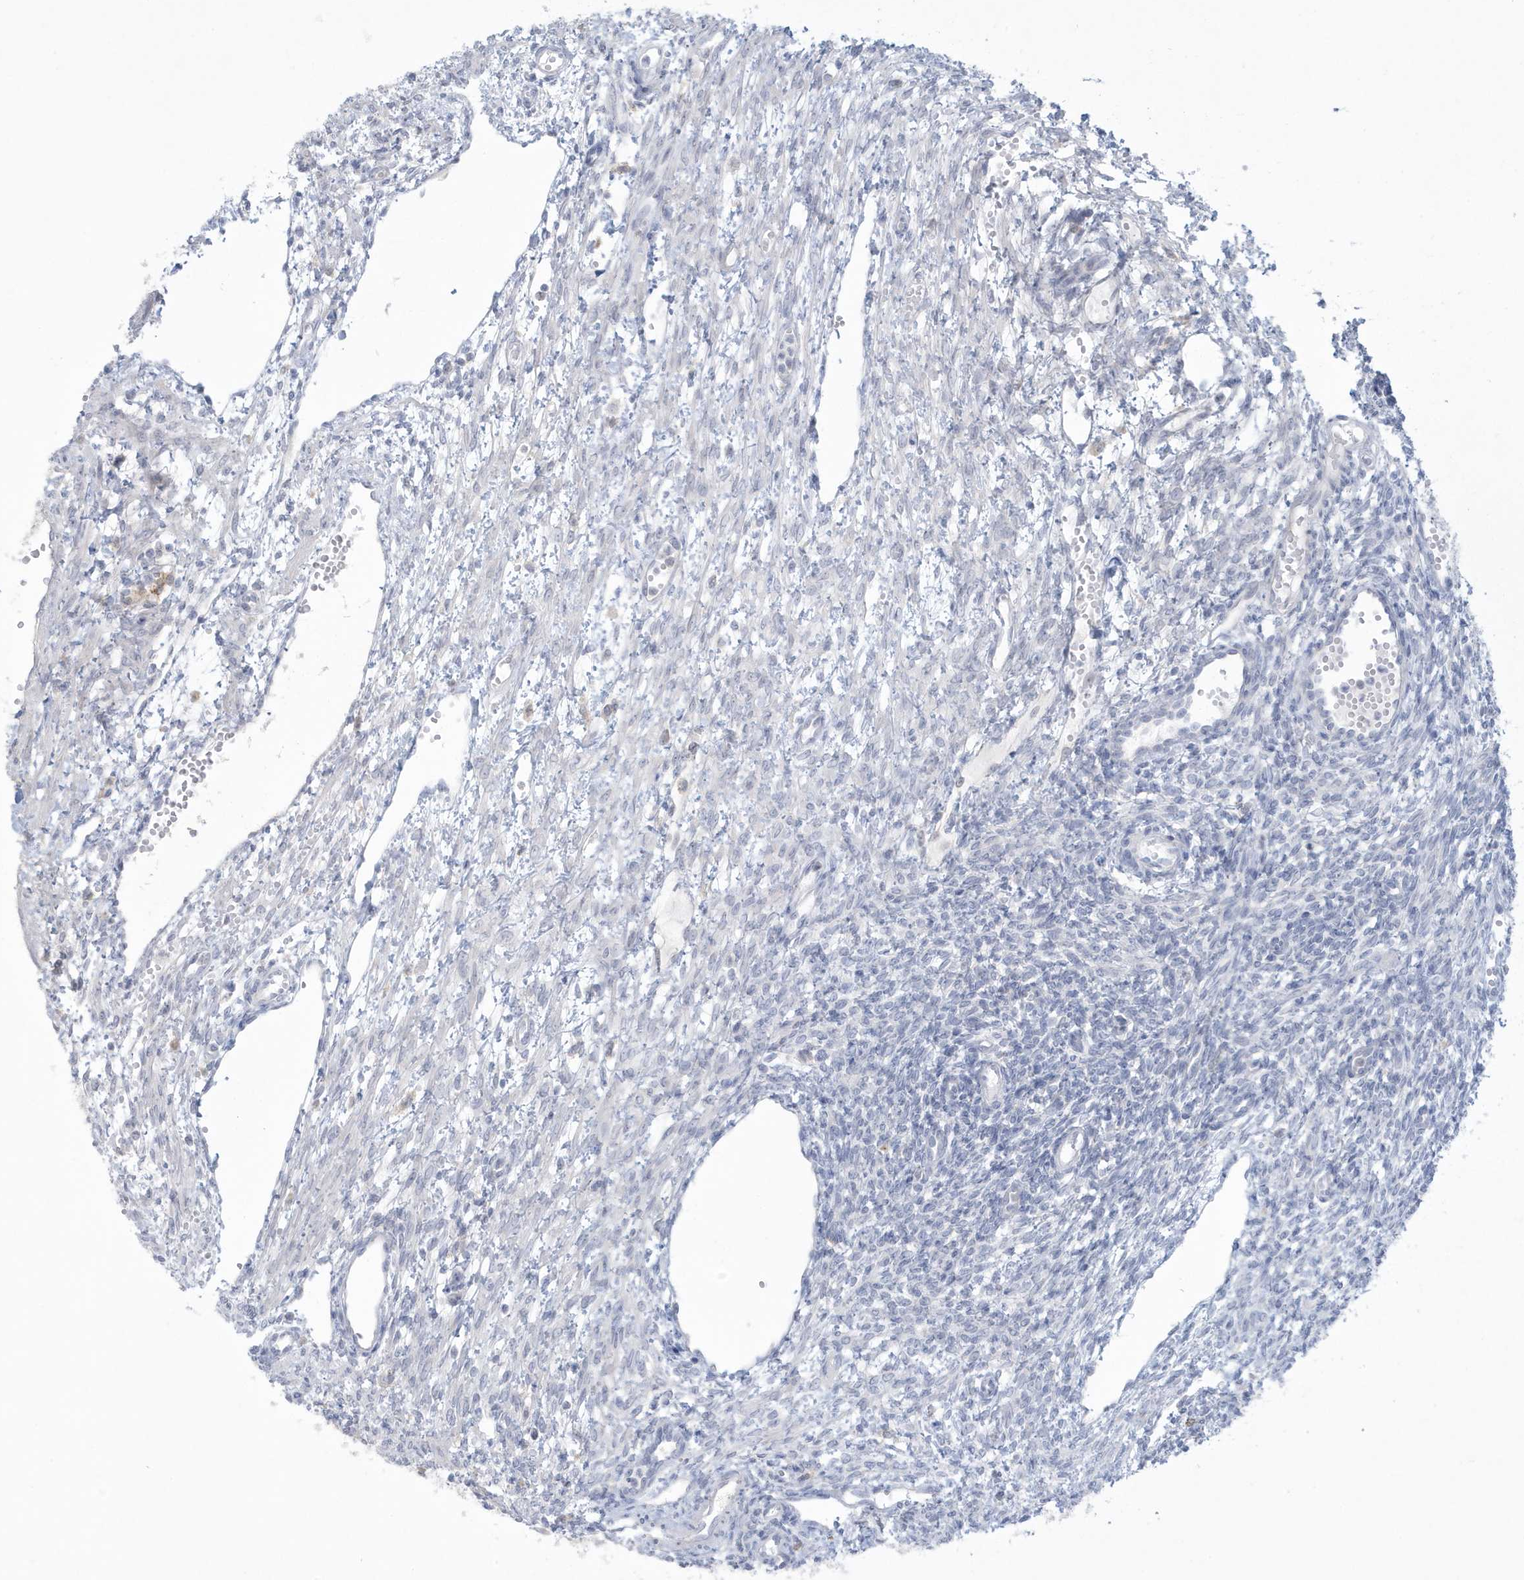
{"staining": {"intensity": "negative", "quantity": "none", "location": "none"}, "tissue": "ovary", "cell_type": "Ovarian stroma cells", "image_type": "normal", "snomed": [{"axis": "morphology", "description": "Normal tissue, NOS"}, {"axis": "morphology", "description": "Cyst, NOS"}, {"axis": "topography", "description": "Ovary"}], "caption": "An IHC micrograph of benign ovary is shown. There is no staining in ovarian stroma cells of ovary. The staining is performed using DAB brown chromogen with nuclei counter-stained in using hematoxylin.", "gene": "HERC6", "patient": {"sex": "female", "age": 33}}